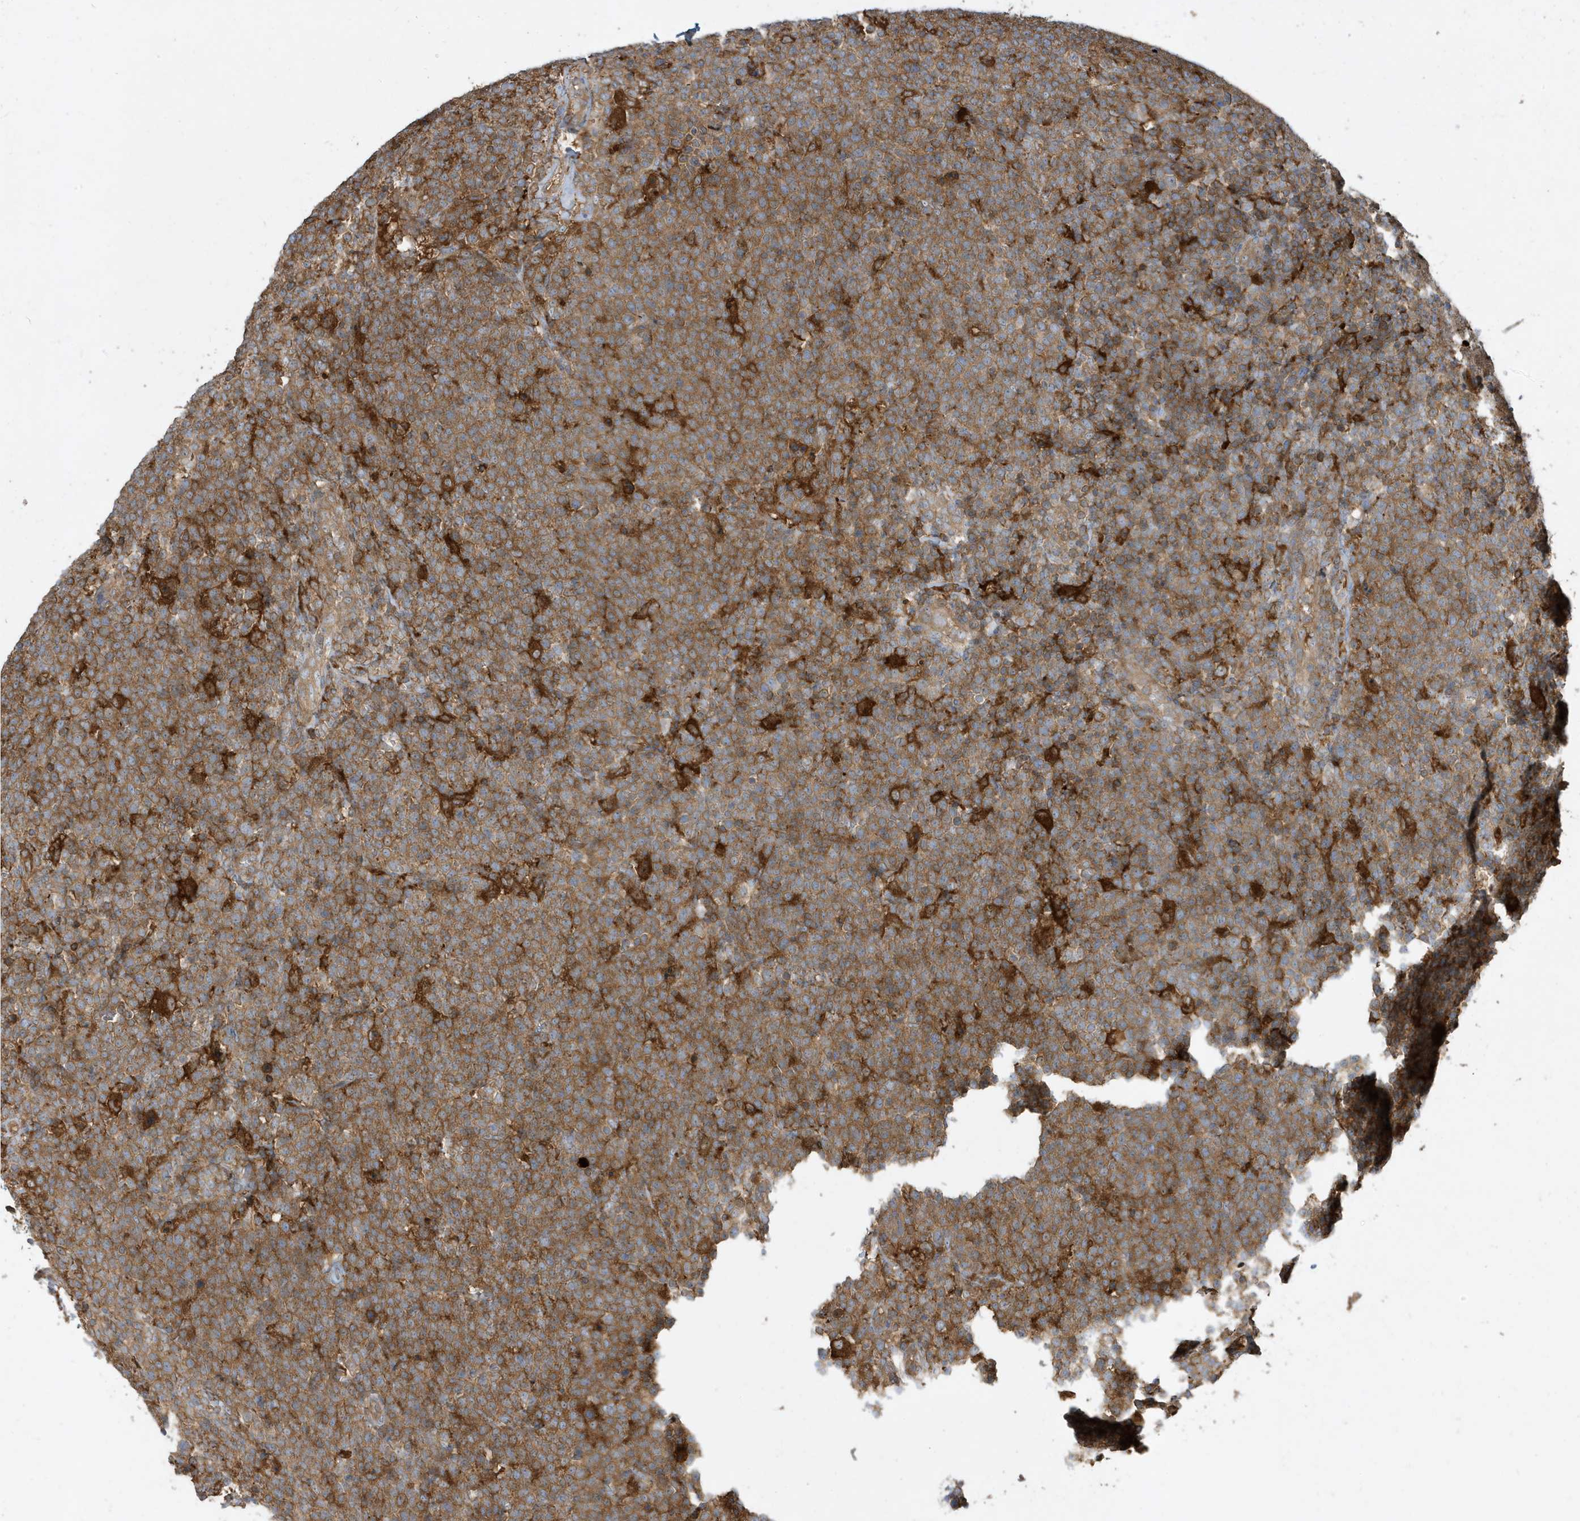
{"staining": {"intensity": "moderate", "quantity": ">75%", "location": "cytoplasmic/membranous"}, "tissue": "lymphoma", "cell_type": "Tumor cells", "image_type": "cancer", "snomed": [{"axis": "morphology", "description": "Malignant lymphoma, non-Hodgkin's type, High grade"}, {"axis": "topography", "description": "Lymph node"}], "caption": "Protein analysis of lymphoma tissue displays moderate cytoplasmic/membranous staining in approximately >75% of tumor cells.", "gene": "ABTB1", "patient": {"sex": "male", "age": 61}}